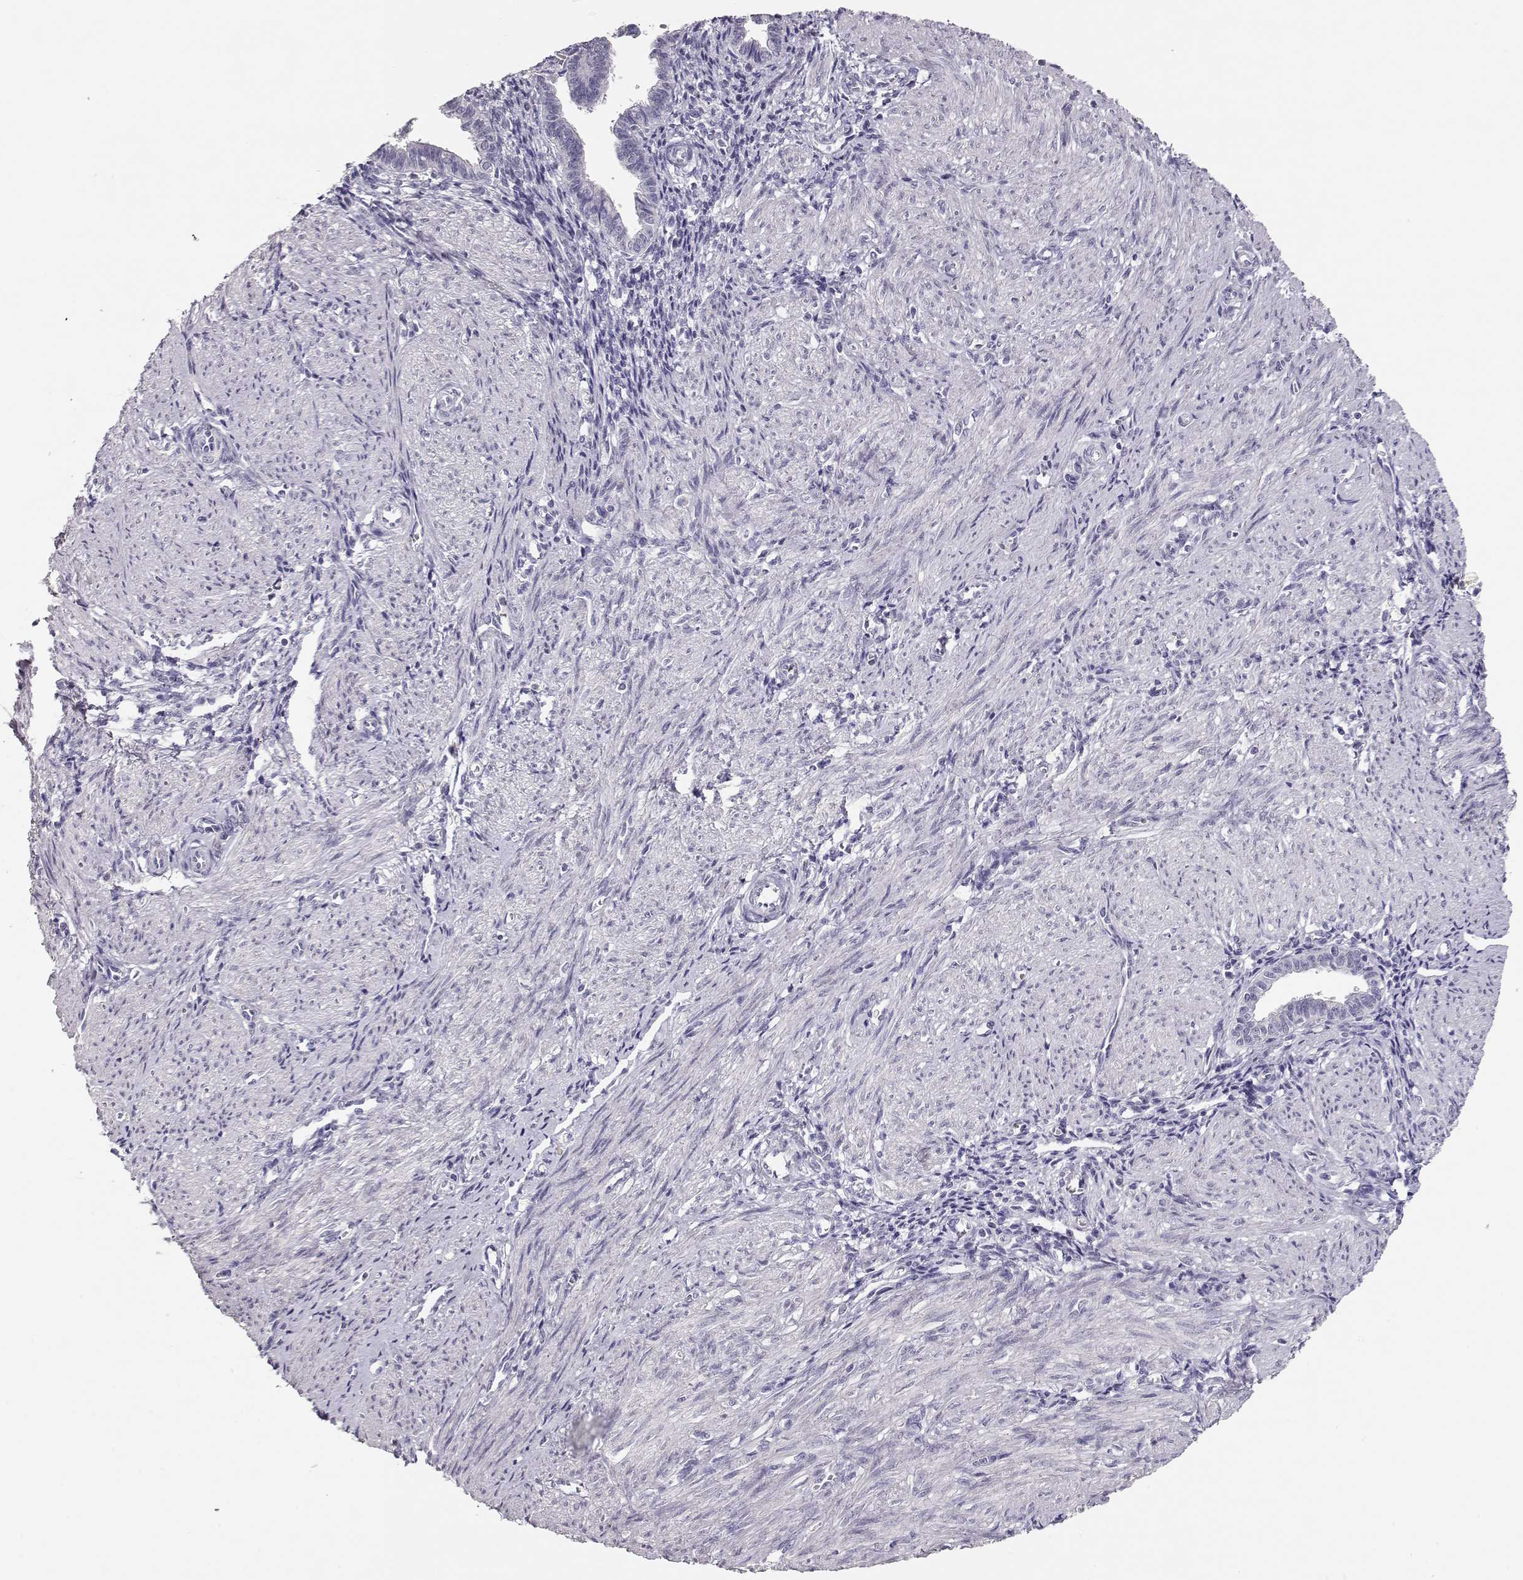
{"staining": {"intensity": "negative", "quantity": "none", "location": "none"}, "tissue": "endometrium", "cell_type": "Cells in endometrial stroma", "image_type": "normal", "snomed": [{"axis": "morphology", "description": "Normal tissue, NOS"}, {"axis": "topography", "description": "Endometrium"}], "caption": "Immunohistochemistry (IHC) micrograph of benign endometrium: endometrium stained with DAB (3,3'-diaminobenzidine) reveals no significant protein staining in cells in endometrial stroma. (DAB (3,3'-diaminobenzidine) immunohistochemistry, high magnification).", "gene": "MAGEC1", "patient": {"sex": "female", "age": 37}}